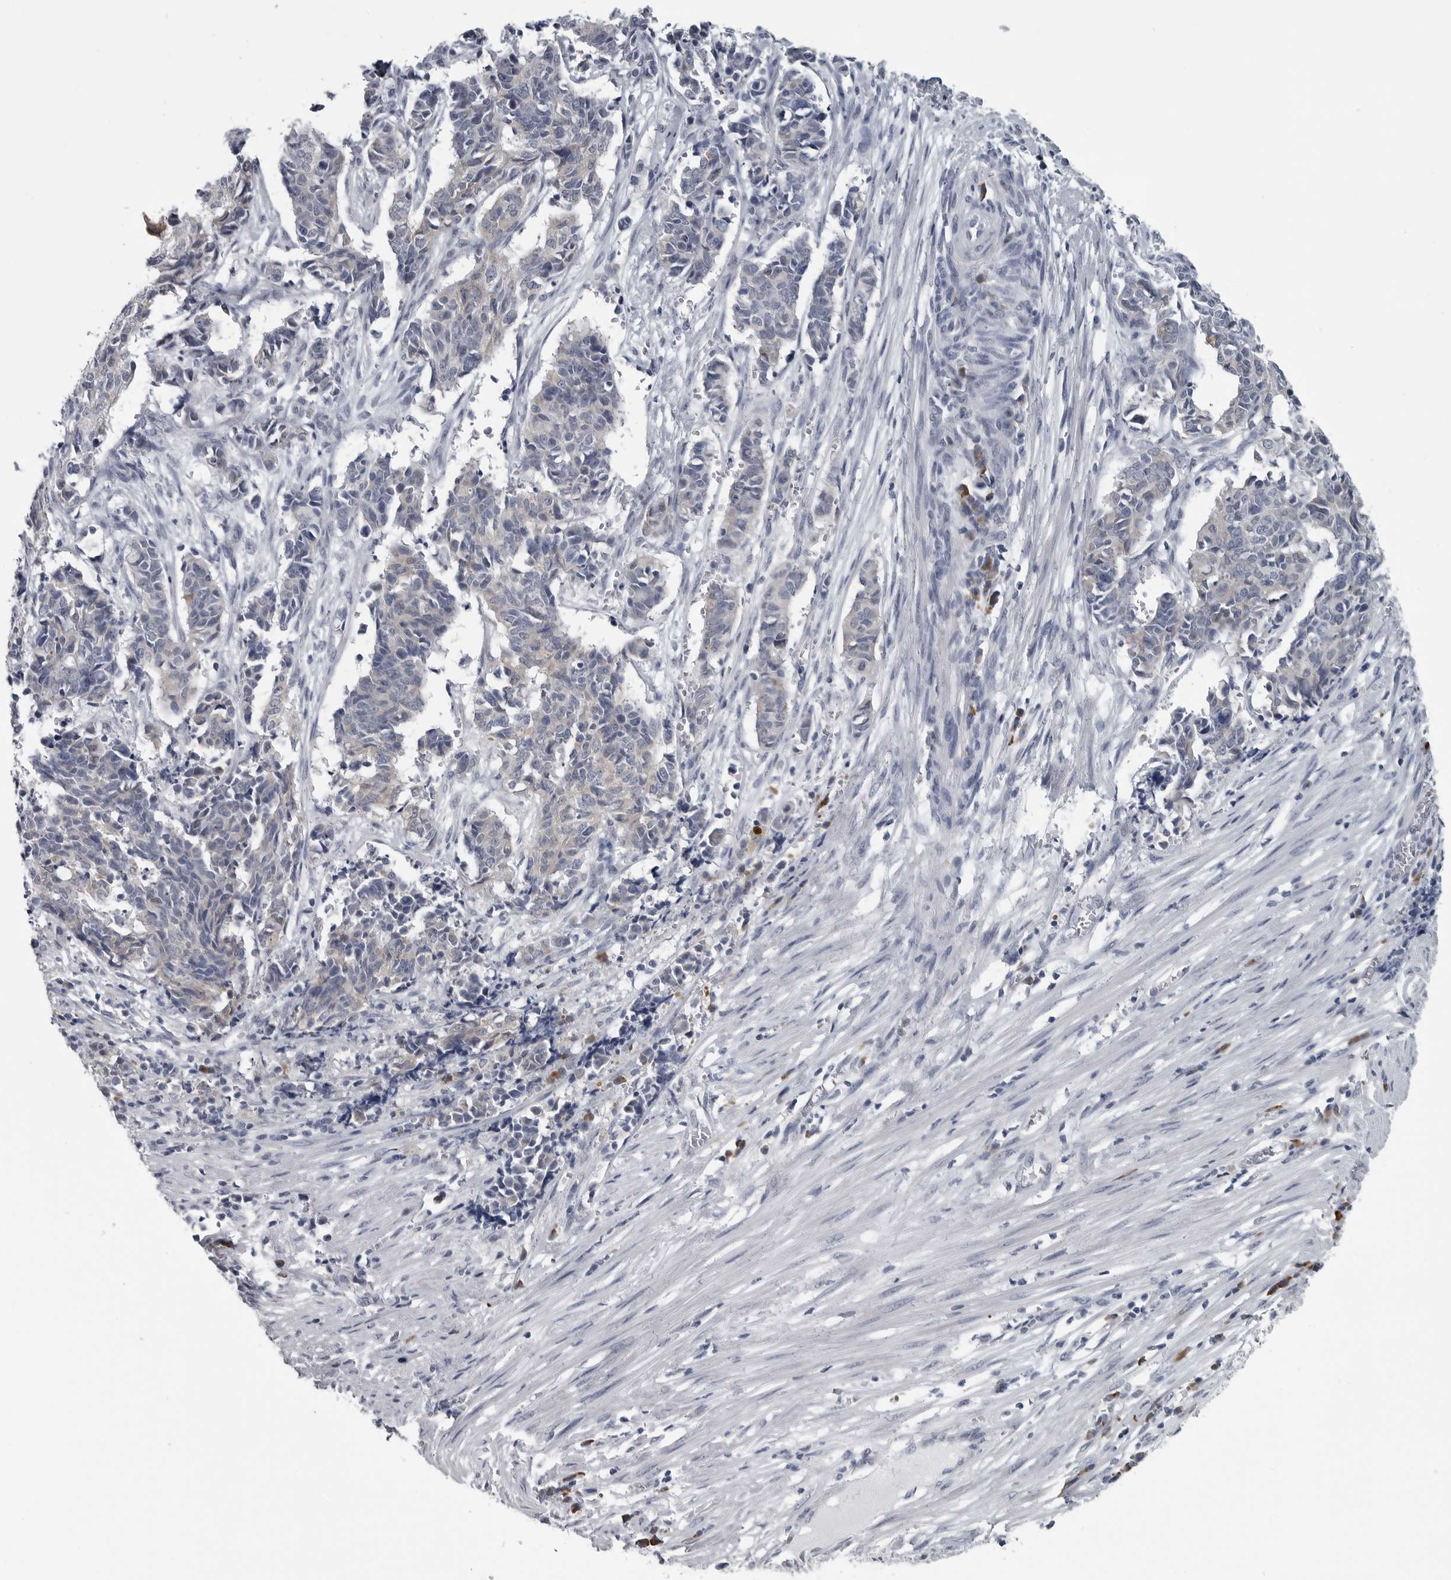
{"staining": {"intensity": "negative", "quantity": "none", "location": "none"}, "tissue": "cervical cancer", "cell_type": "Tumor cells", "image_type": "cancer", "snomed": [{"axis": "morphology", "description": "Normal tissue, NOS"}, {"axis": "morphology", "description": "Squamous cell carcinoma, NOS"}, {"axis": "topography", "description": "Cervix"}], "caption": "Immunohistochemical staining of human squamous cell carcinoma (cervical) exhibits no significant expression in tumor cells.", "gene": "MYOC", "patient": {"sex": "female", "age": 35}}